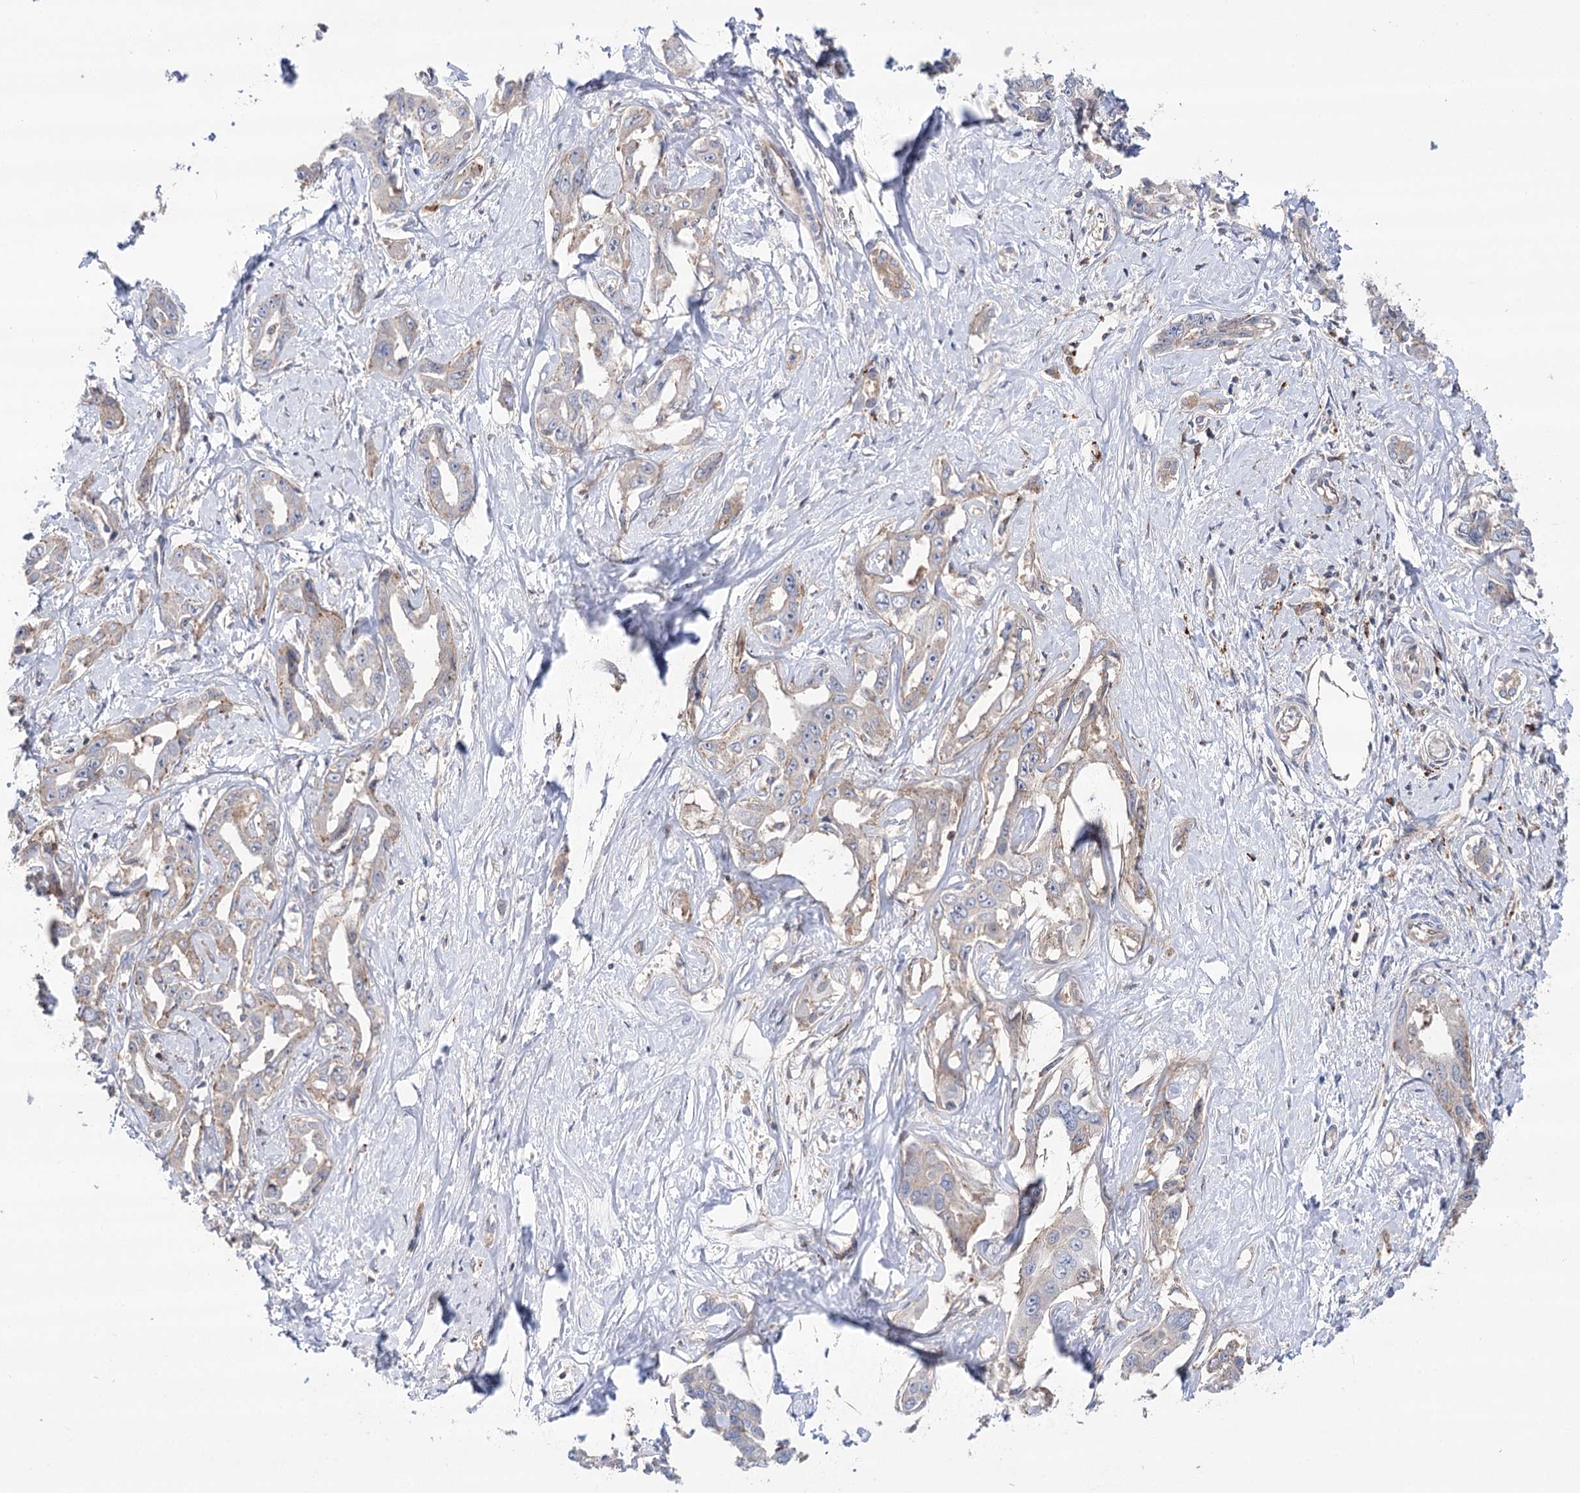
{"staining": {"intensity": "negative", "quantity": "none", "location": "none"}, "tissue": "liver cancer", "cell_type": "Tumor cells", "image_type": "cancer", "snomed": [{"axis": "morphology", "description": "Cholangiocarcinoma"}, {"axis": "topography", "description": "Liver"}], "caption": "The image shows no significant staining in tumor cells of liver cholangiocarcinoma.", "gene": "VPS37B", "patient": {"sex": "male", "age": 59}}